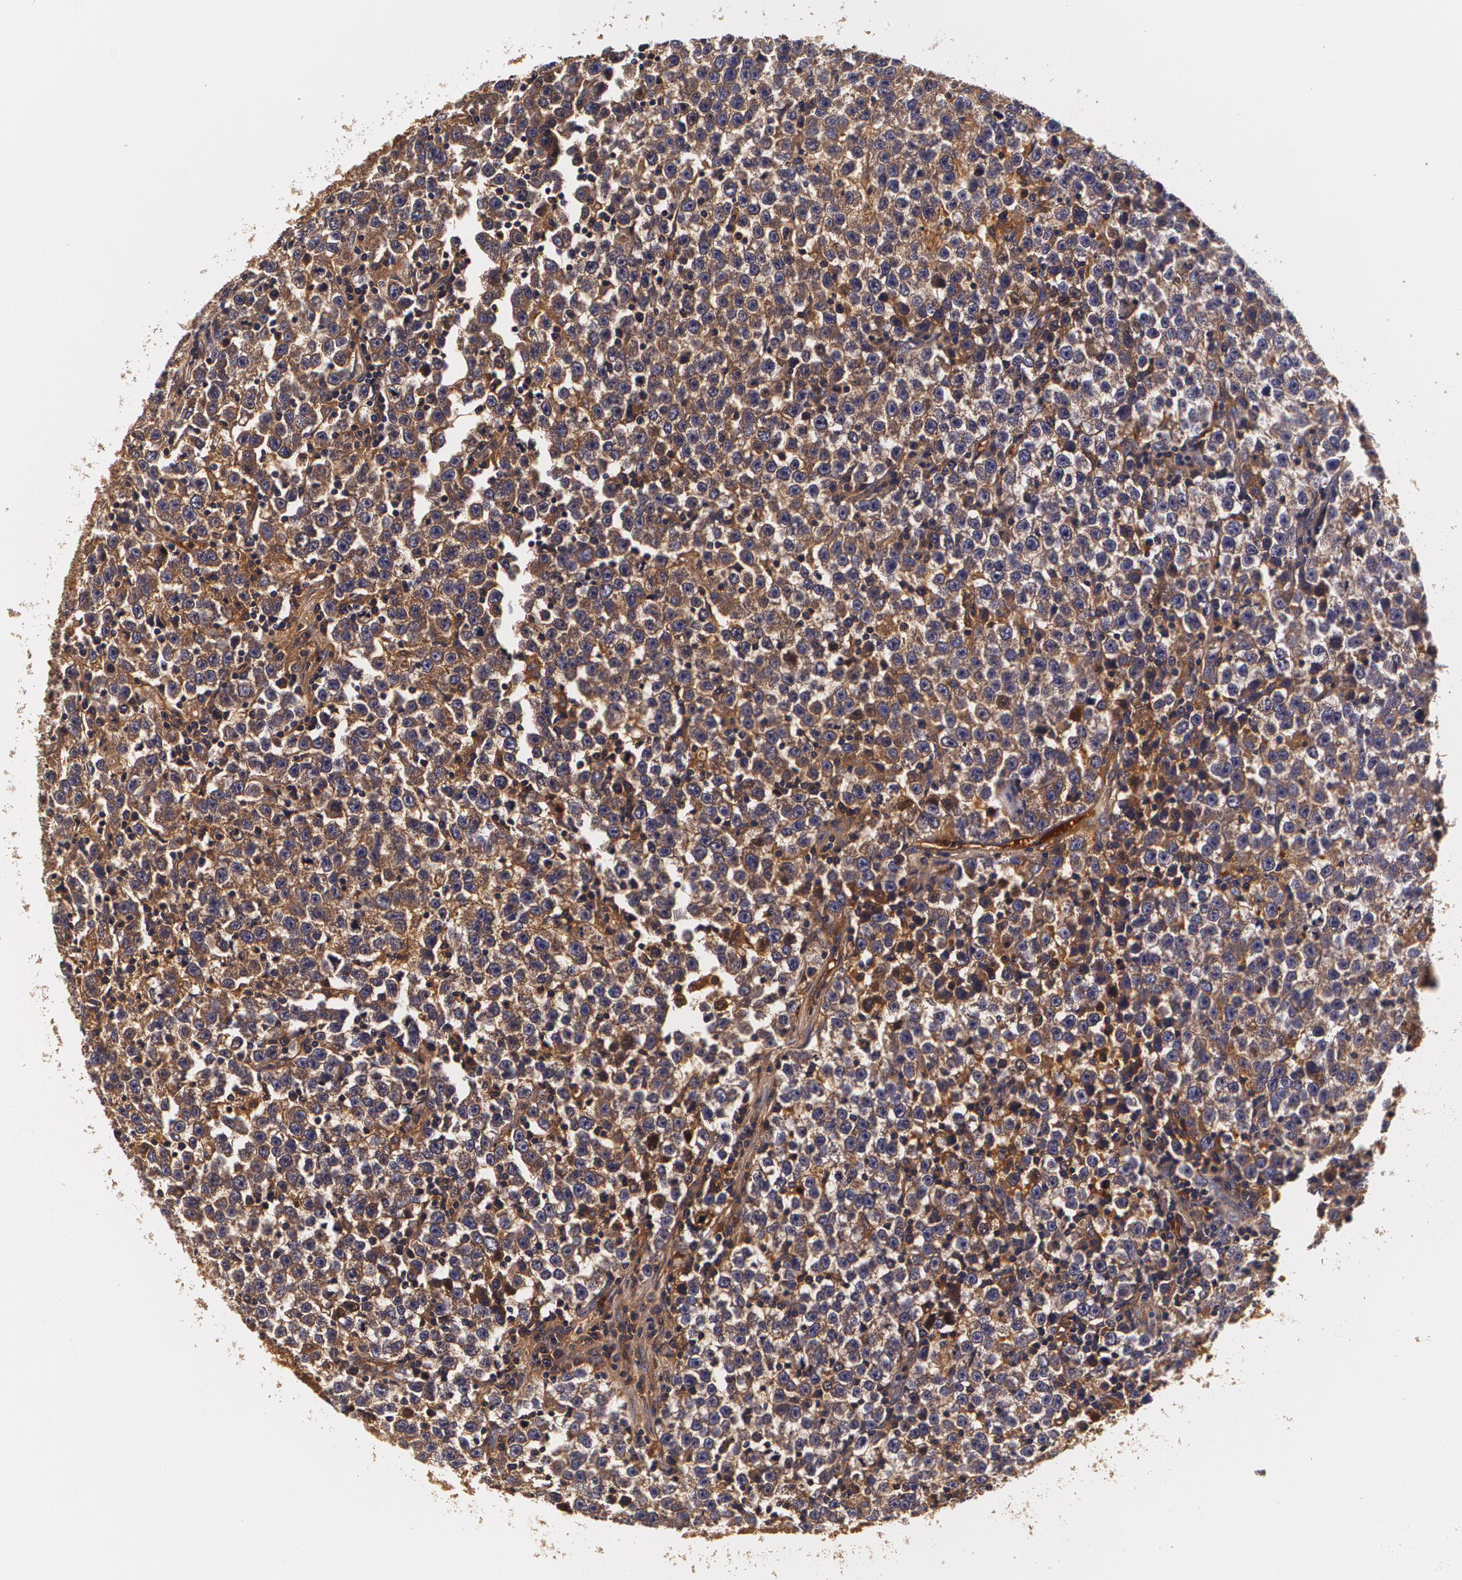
{"staining": {"intensity": "moderate", "quantity": ">75%", "location": "cytoplasmic/membranous"}, "tissue": "testis cancer", "cell_type": "Tumor cells", "image_type": "cancer", "snomed": [{"axis": "morphology", "description": "Seminoma, NOS"}, {"axis": "topography", "description": "Testis"}], "caption": "A brown stain highlights moderate cytoplasmic/membranous expression of a protein in testis seminoma tumor cells.", "gene": "TTR", "patient": {"sex": "male", "age": 43}}